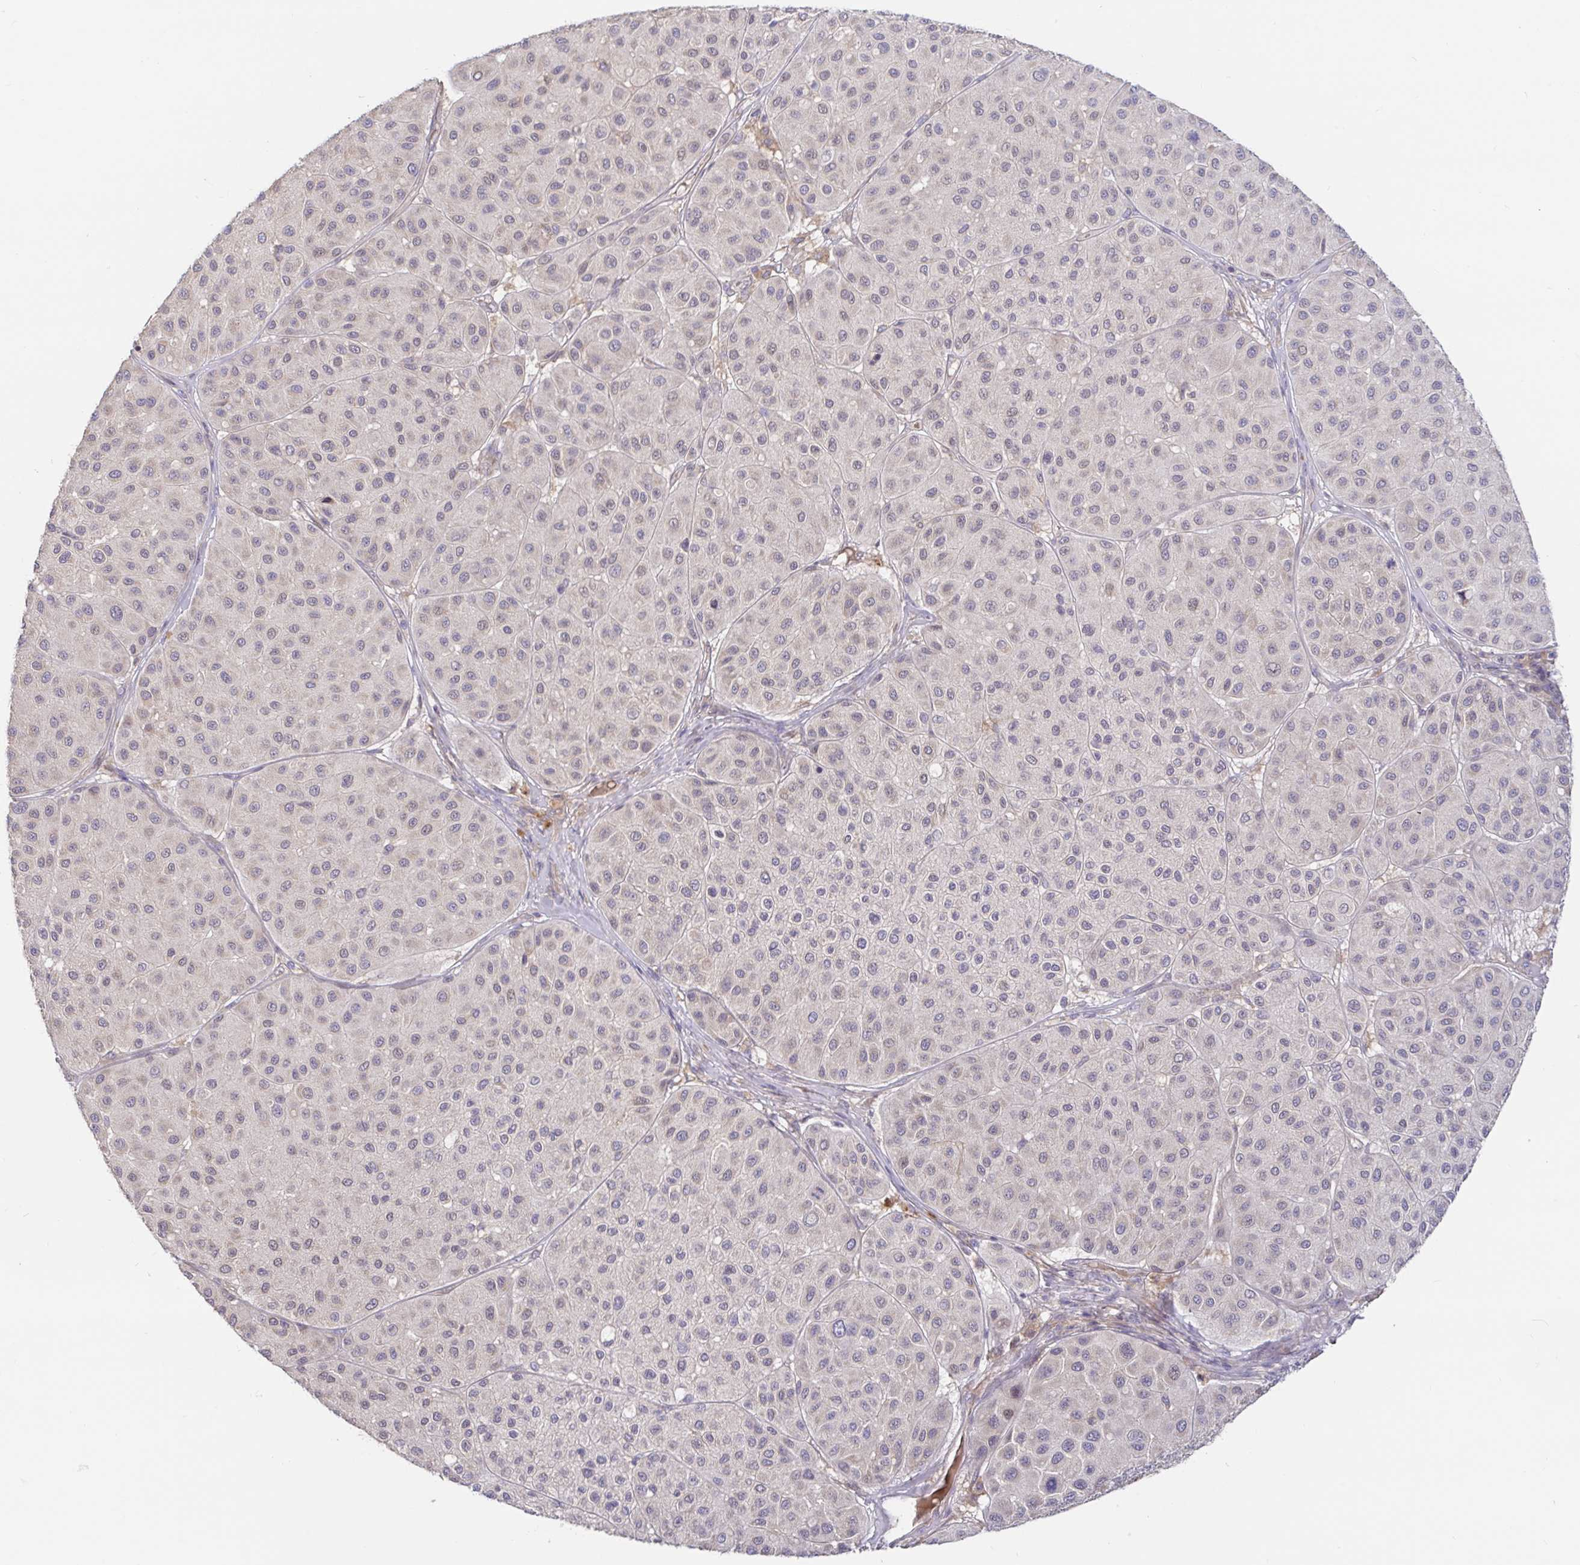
{"staining": {"intensity": "negative", "quantity": "none", "location": "none"}, "tissue": "melanoma", "cell_type": "Tumor cells", "image_type": "cancer", "snomed": [{"axis": "morphology", "description": "Malignant melanoma, Metastatic site"}, {"axis": "topography", "description": "Smooth muscle"}], "caption": "IHC image of human melanoma stained for a protein (brown), which displays no expression in tumor cells.", "gene": "LARP1", "patient": {"sex": "male", "age": 41}}